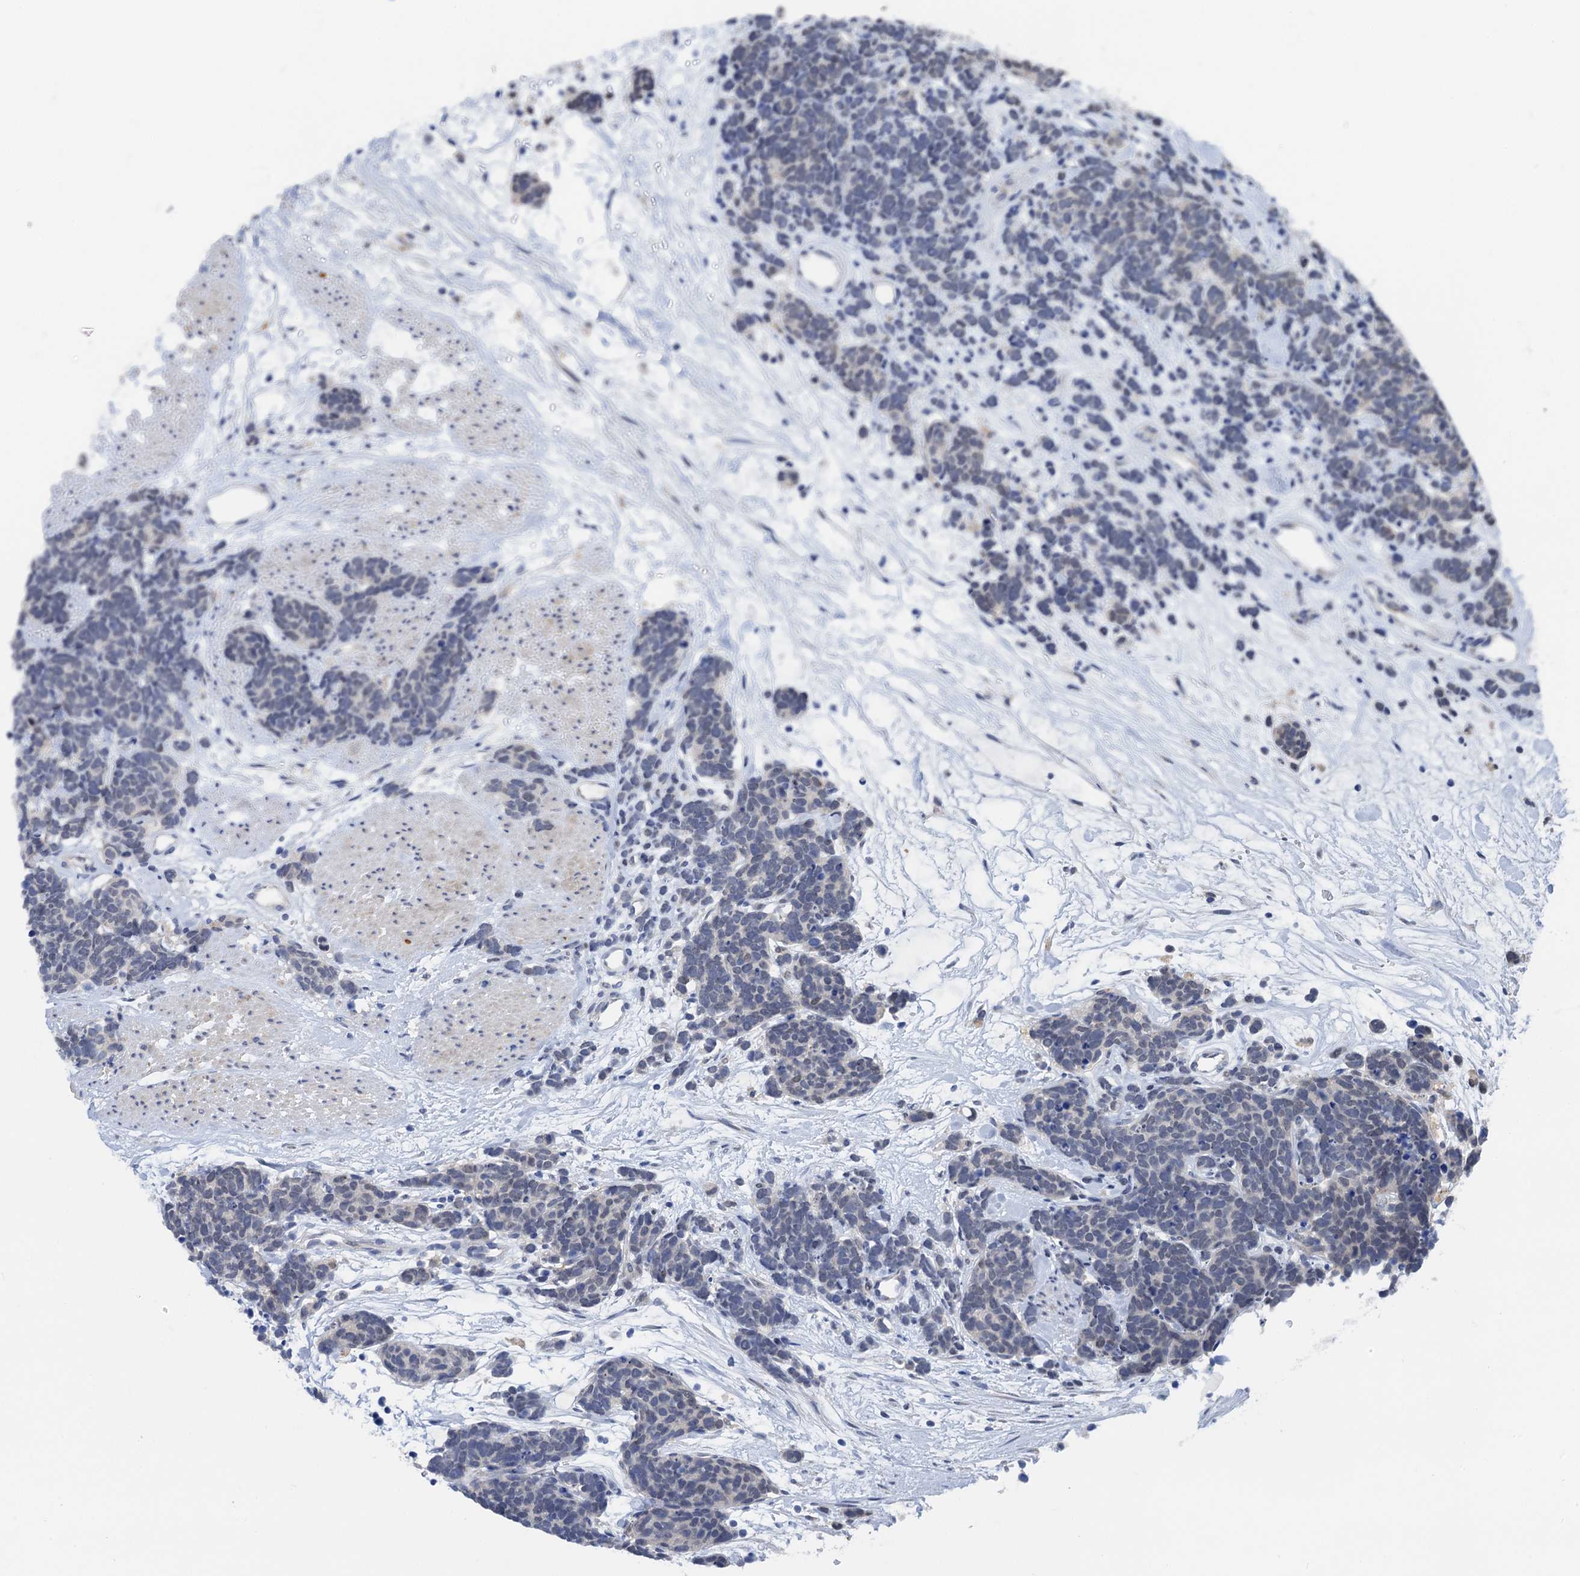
{"staining": {"intensity": "negative", "quantity": "none", "location": "none"}, "tissue": "carcinoid", "cell_type": "Tumor cells", "image_type": "cancer", "snomed": [{"axis": "morphology", "description": "Carcinoma, NOS"}, {"axis": "morphology", "description": "Carcinoid, malignant, NOS"}, {"axis": "topography", "description": "Urinary bladder"}], "caption": "An immunohistochemistry (IHC) photomicrograph of carcinoid is shown. There is no staining in tumor cells of carcinoid.", "gene": "TMEM39B", "patient": {"sex": "male", "age": 57}}